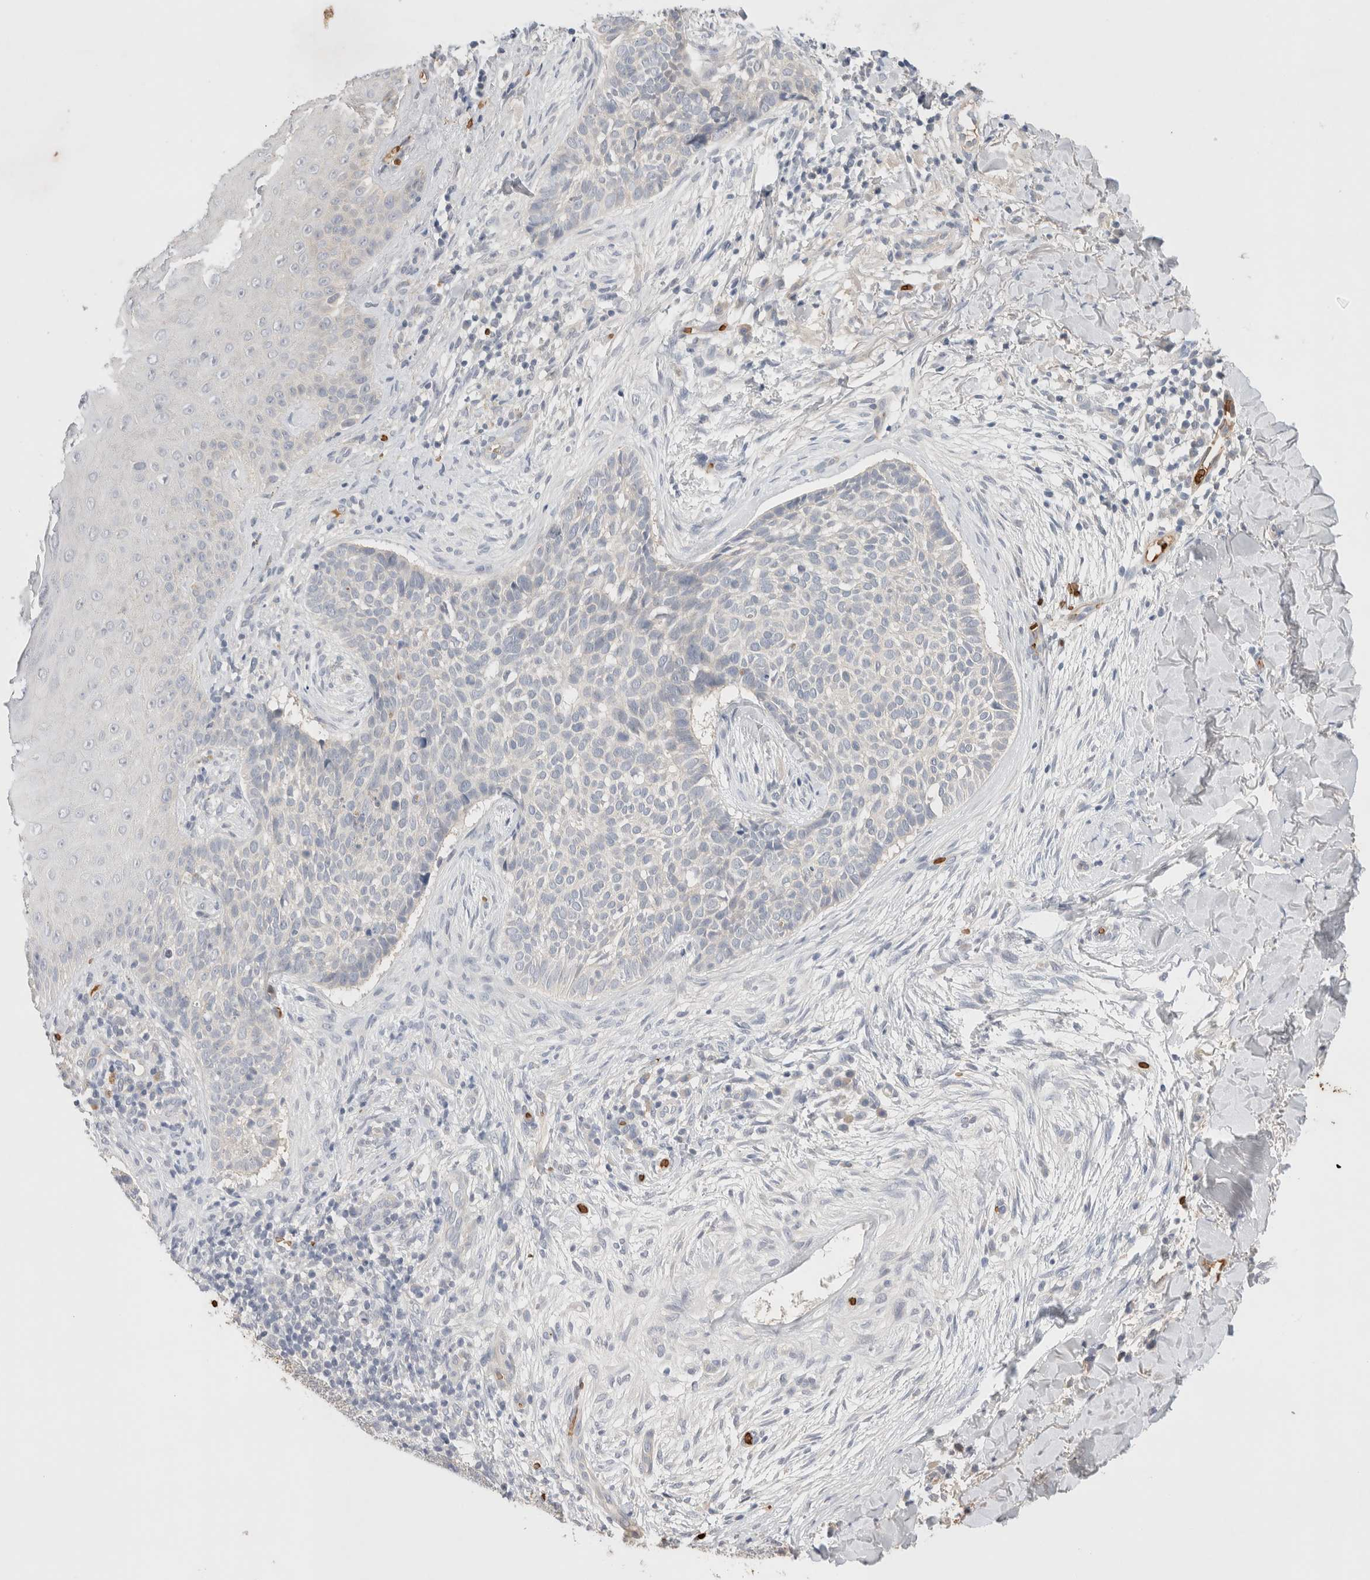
{"staining": {"intensity": "negative", "quantity": "none", "location": "none"}, "tissue": "skin cancer", "cell_type": "Tumor cells", "image_type": "cancer", "snomed": [{"axis": "morphology", "description": "Normal tissue, NOS"}, {"axis": "morphology", "description": "Basal cell carcinoma"}, {"axis": "topography", "description": "Skin"}], "caption": "Skin basal cell carcinoma stained for a protein using IHC shows no staining tumor cells.", "gene": "MST1", "patient": {"sex": "male", "age": 67}}